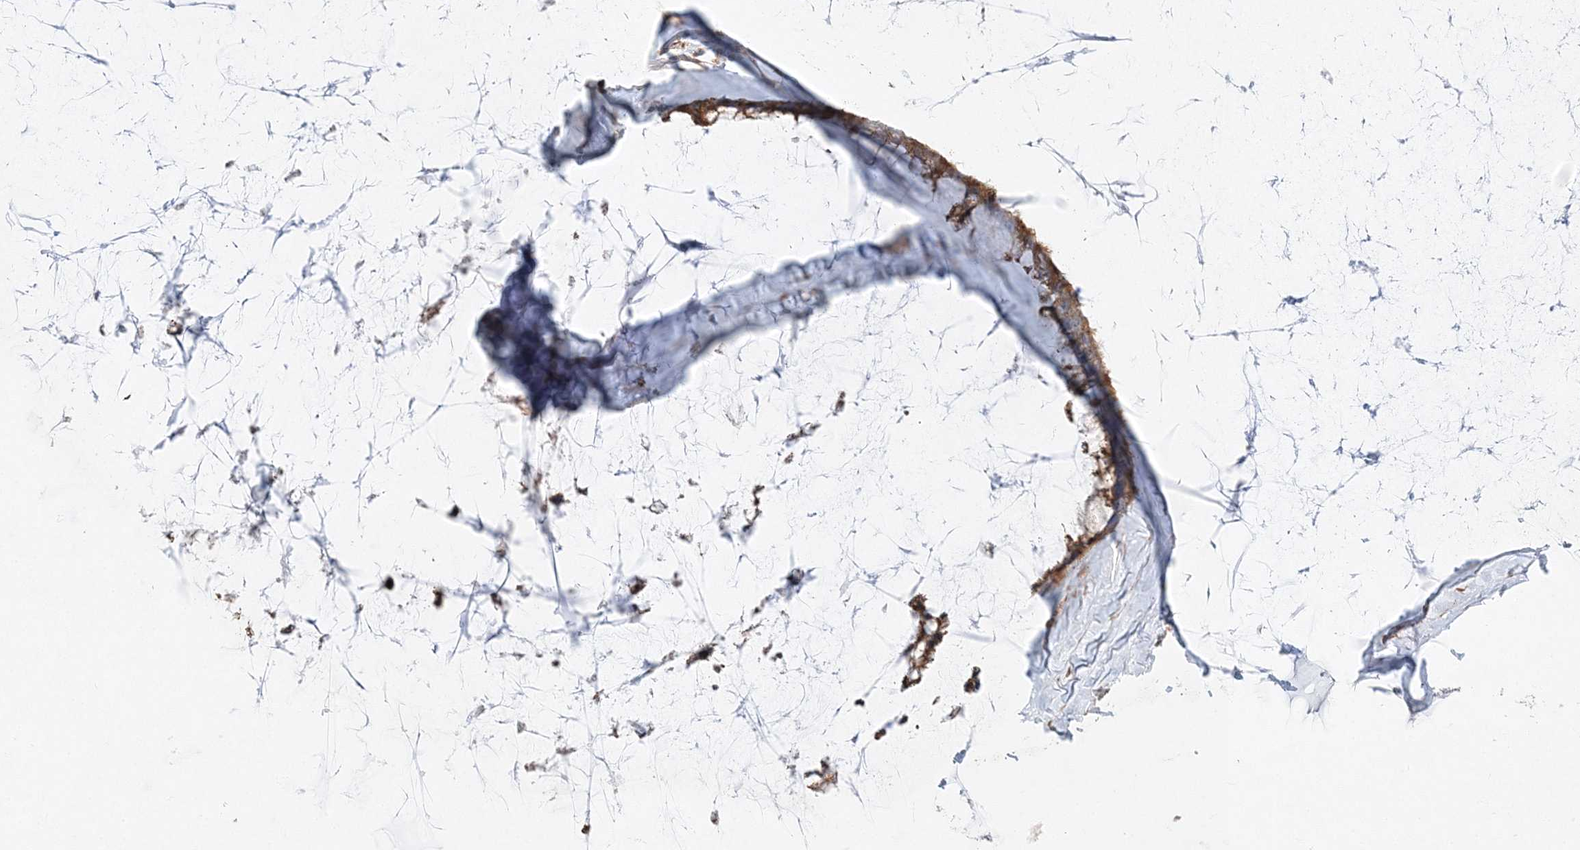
{"staining": {"intensity": "weak", "quantity": ">75%", "location": "cytoplasmic/membranous"}, "tissue": "ovarian cancer", "cell_type": "Tumor cells", "image_type": "cancer", "snomed": [{"axis": "morphology", "description": "Cystadenocarcinoma, mucinous, NOS"}, {"axis": "topography", "description": "Ovary"}], "caption": "Immunohistochemical staining of ovarian cancer exhibits low levels of weak cytoplasmic/membranous expression in approximately >75% of tumor cells.", "gene": "ZFYVE16", "patient": {"sex": "female", "age": 39}}